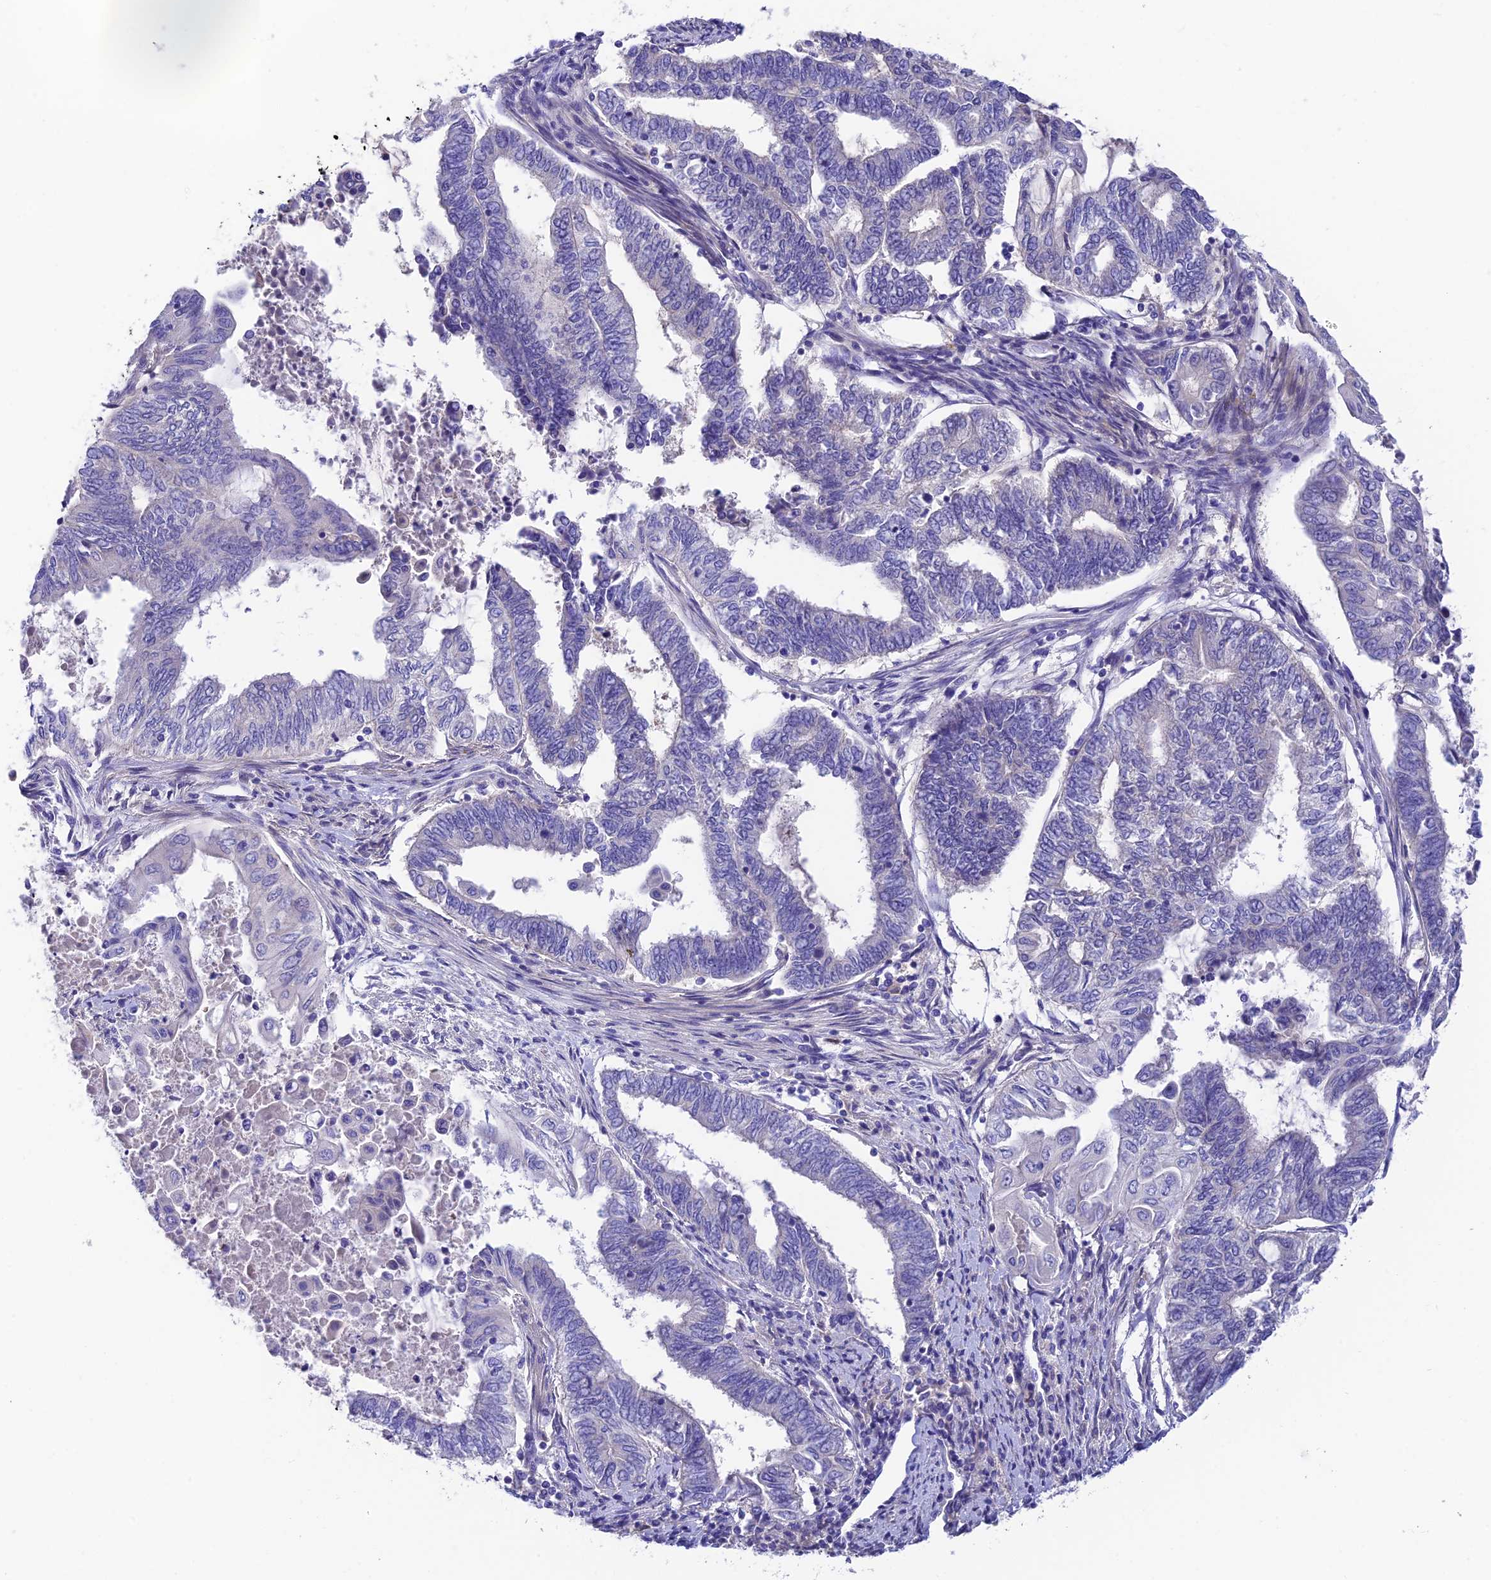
{"staining": {"intensity": "negative", "quantity": "none", "location": "none"}, "tissue": "endometrial cancer", "cell_type": "Tumor cells", "image_type": "cancer", "snomed": [{"axis": "morphology", "description": "Adenocarcinoma, NOS"}, {"axis": "topography", "description": "Uterus"}, {"axis": "topography", "description": "Endometrium"}], "caption": "The histopathology image reveals no significant staining in tumor cells of endometrial cancer. (DAB (3,3'-diaminobenzidine) immunohistochemistry (IHC) with hematoxylin counter stain).", "gene": "DUSP29", "patient": {"sex": "female", "age": 70}}